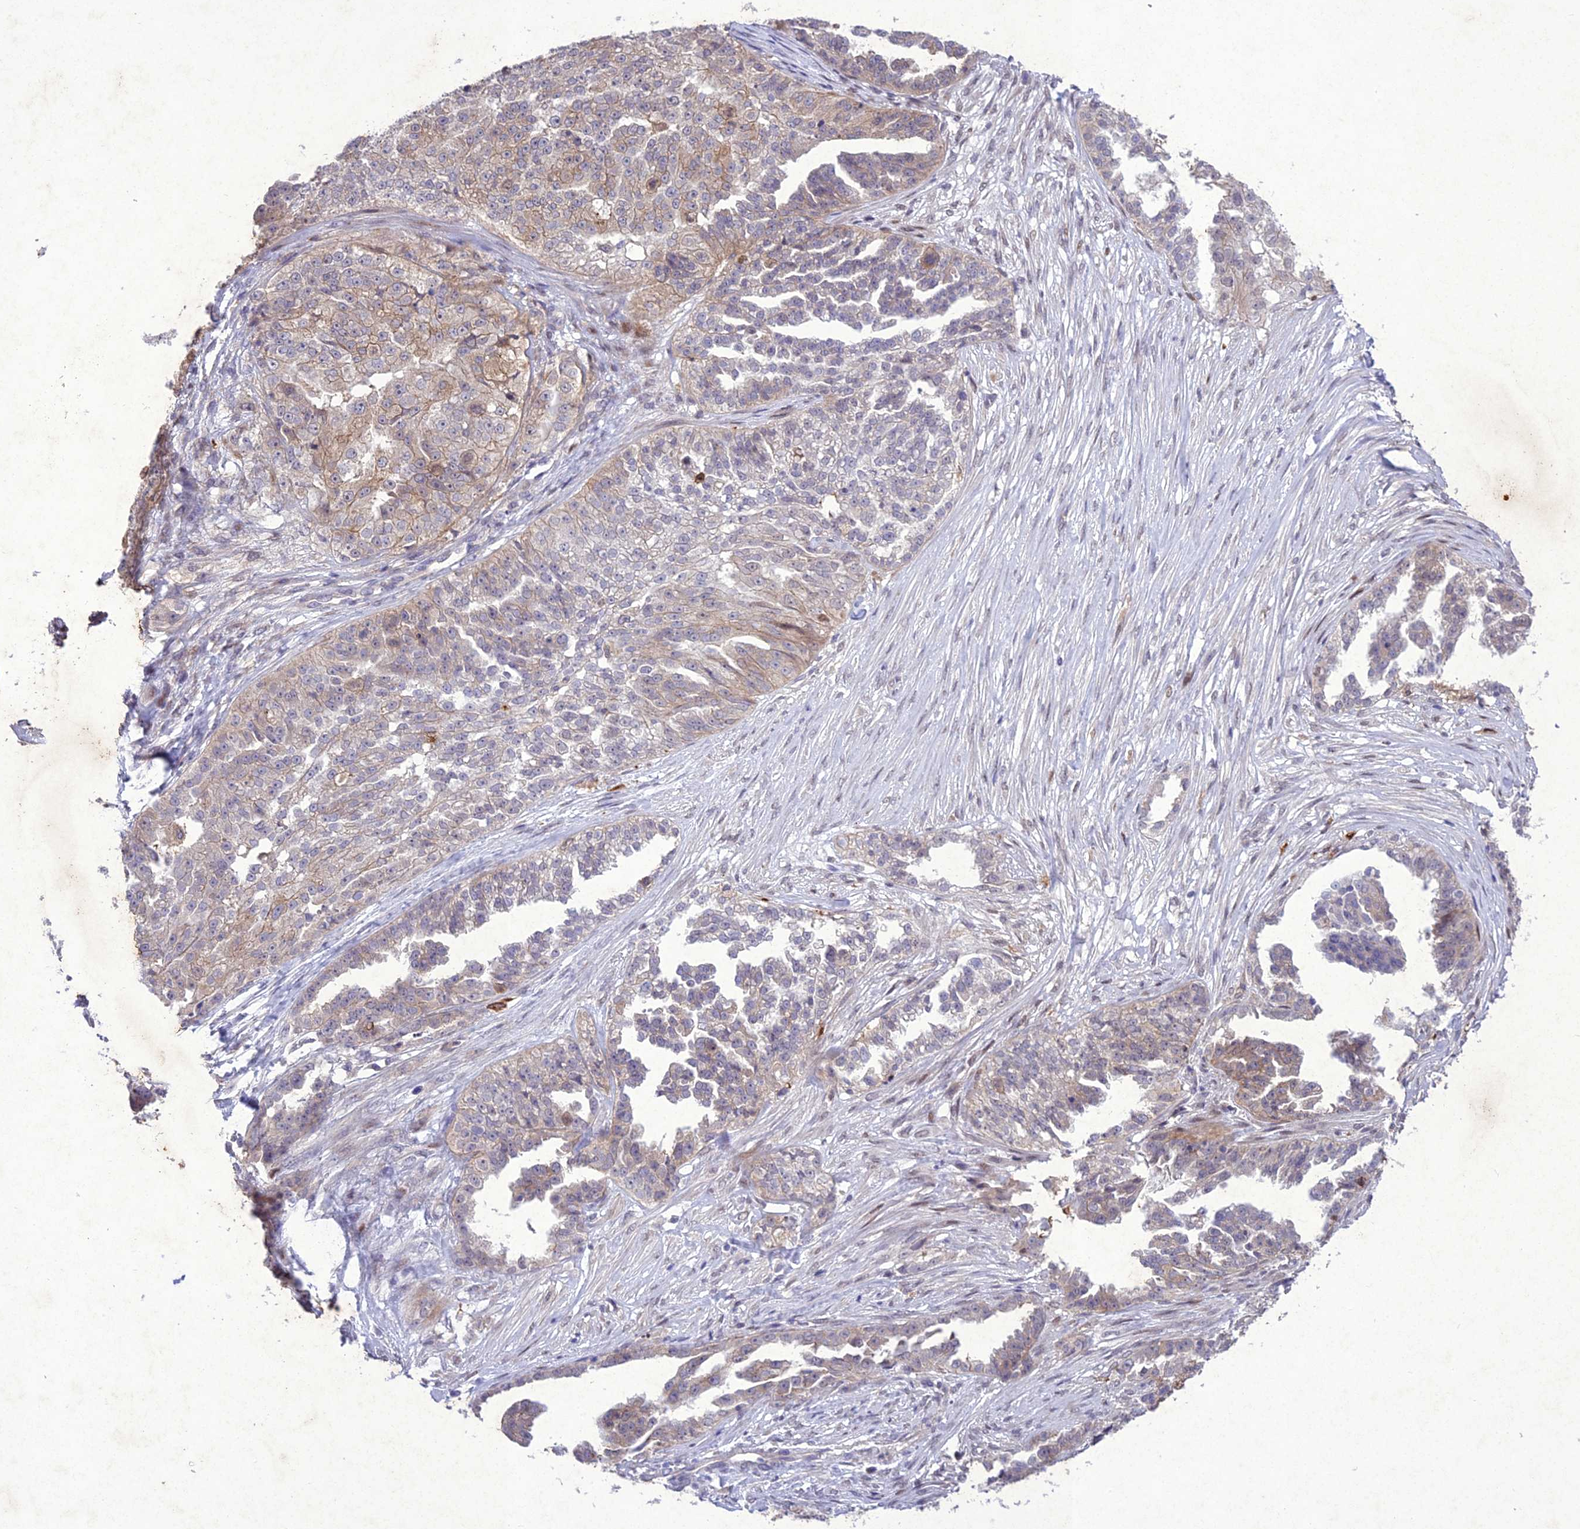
{"staining": {"intensity": "weak", "quantity": "25%-75%", "location": "cytoplasmic/membranous"}, "tissue": "ovarian cancer", "cell_type": "Tumor cells", "image_type": "cancer", "snomed": [{"axis": "morphology", "description": "Cystadenocarcinoma, serous, NOS"}, {"axis": "topography", "description": "Ovary"}], "caption": "The histopathology image displays immunohistochemical staining of ovarian cancer (serous cystadenocarcinoma). There is weak cytoplasmic/membranous staining is seen in approximately 25%-75% of tumor cells.", "gene": "ANKRD52", "patient": {"sex": "female", "age": 58}}